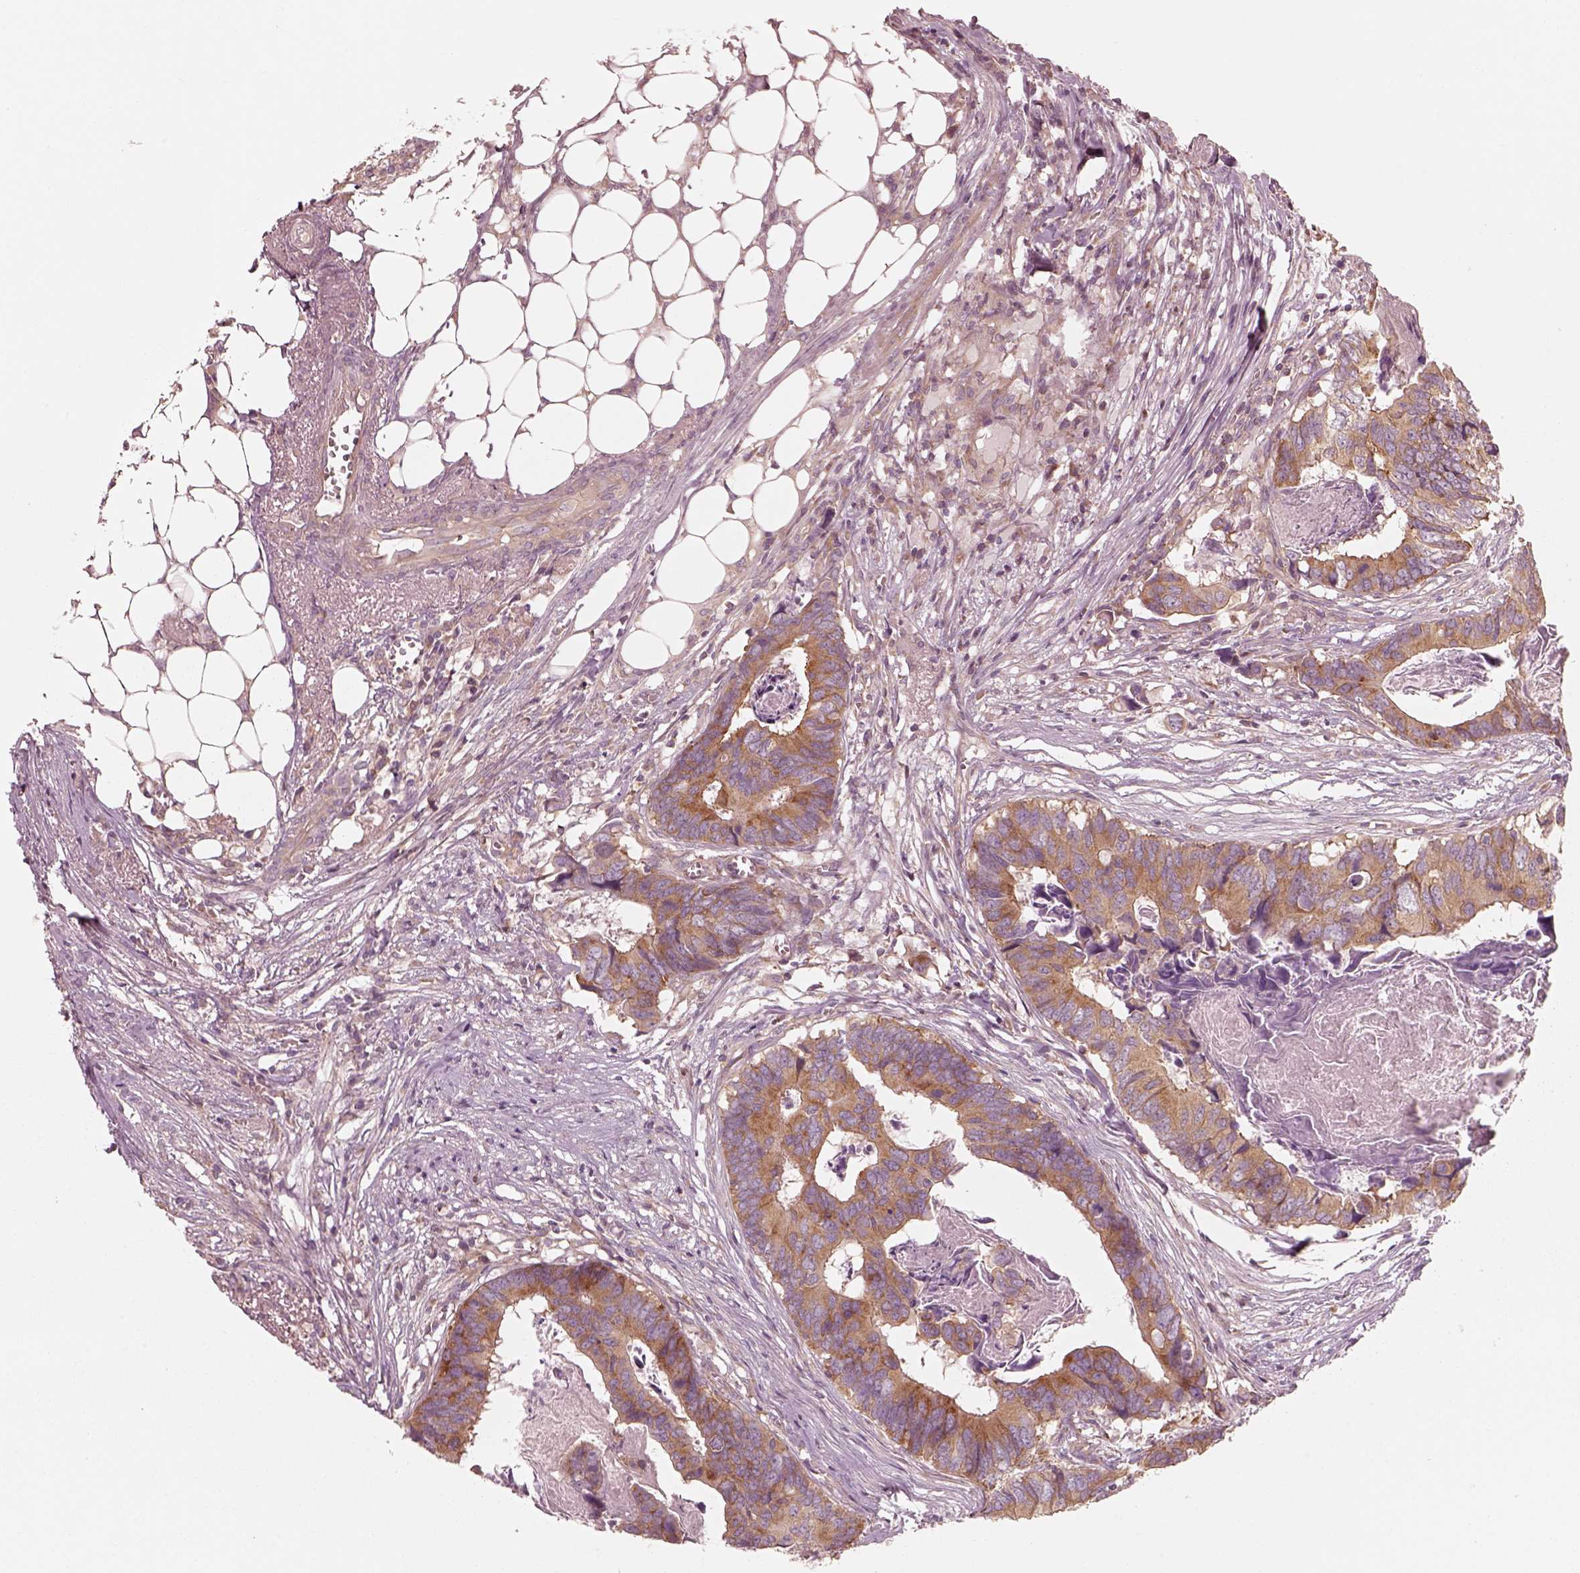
{"staining": {"intensity": "moderate", "quantity": ">75%", "location": "cytoplasmic/membranous"}, "tissue": "colorectal cancer", "cell_type": "Tumor cells", "image_type": "cancer", "snomed": [{"axis": "morphology", "description": "Adenocarcinoma, NOS"}, {"axis": "topography", "description": "Colon"}], "caption": "Brown immunohistochemical staining in colorectal adenocarcinoma reveals moderate cytoplasmic/membranous expression in about >75% of tumor cells.", "gene": "CNOT2", "patient": {"sex": "female", "age": 82}}